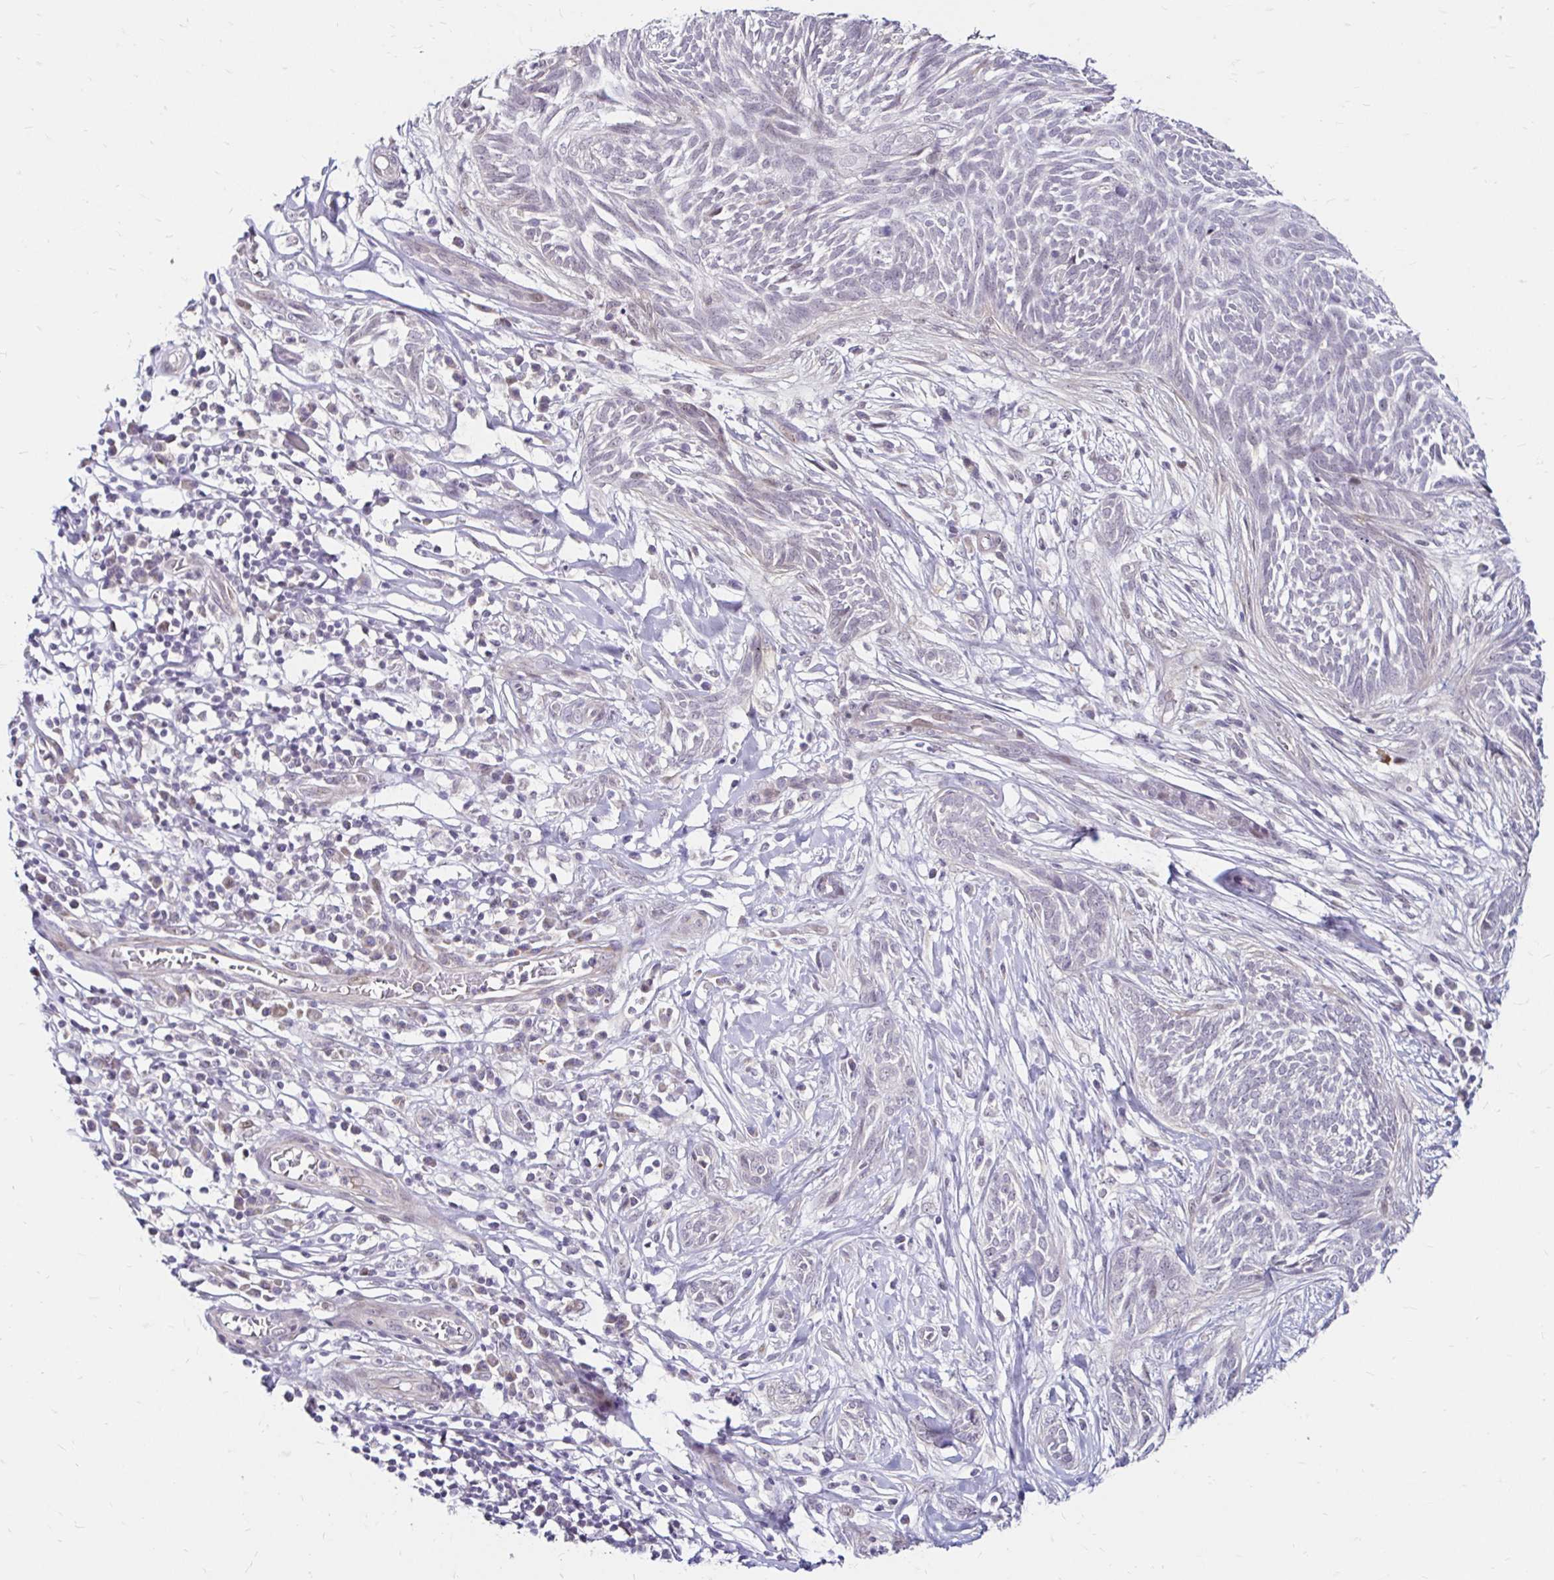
{"staining": {"intensity": "negative", "quantity": "none", "location": "none"}, "tissue": "skin cancer", "cell_type": "Tumor cells", "image_type": "cancer", "snomed": [{"axis": "morphology", "description": "Basal cell carcinoma"}, {"axis": "topography", "description": "Skin"}, {"axis": "topography", "description": "Skin, foot"}], "caption": "The photomicrograph reveals no staining of tumor cells in skin cancer.", "gene": "GUCY1A1", "patient": {"sex": "female", "age": 86}}